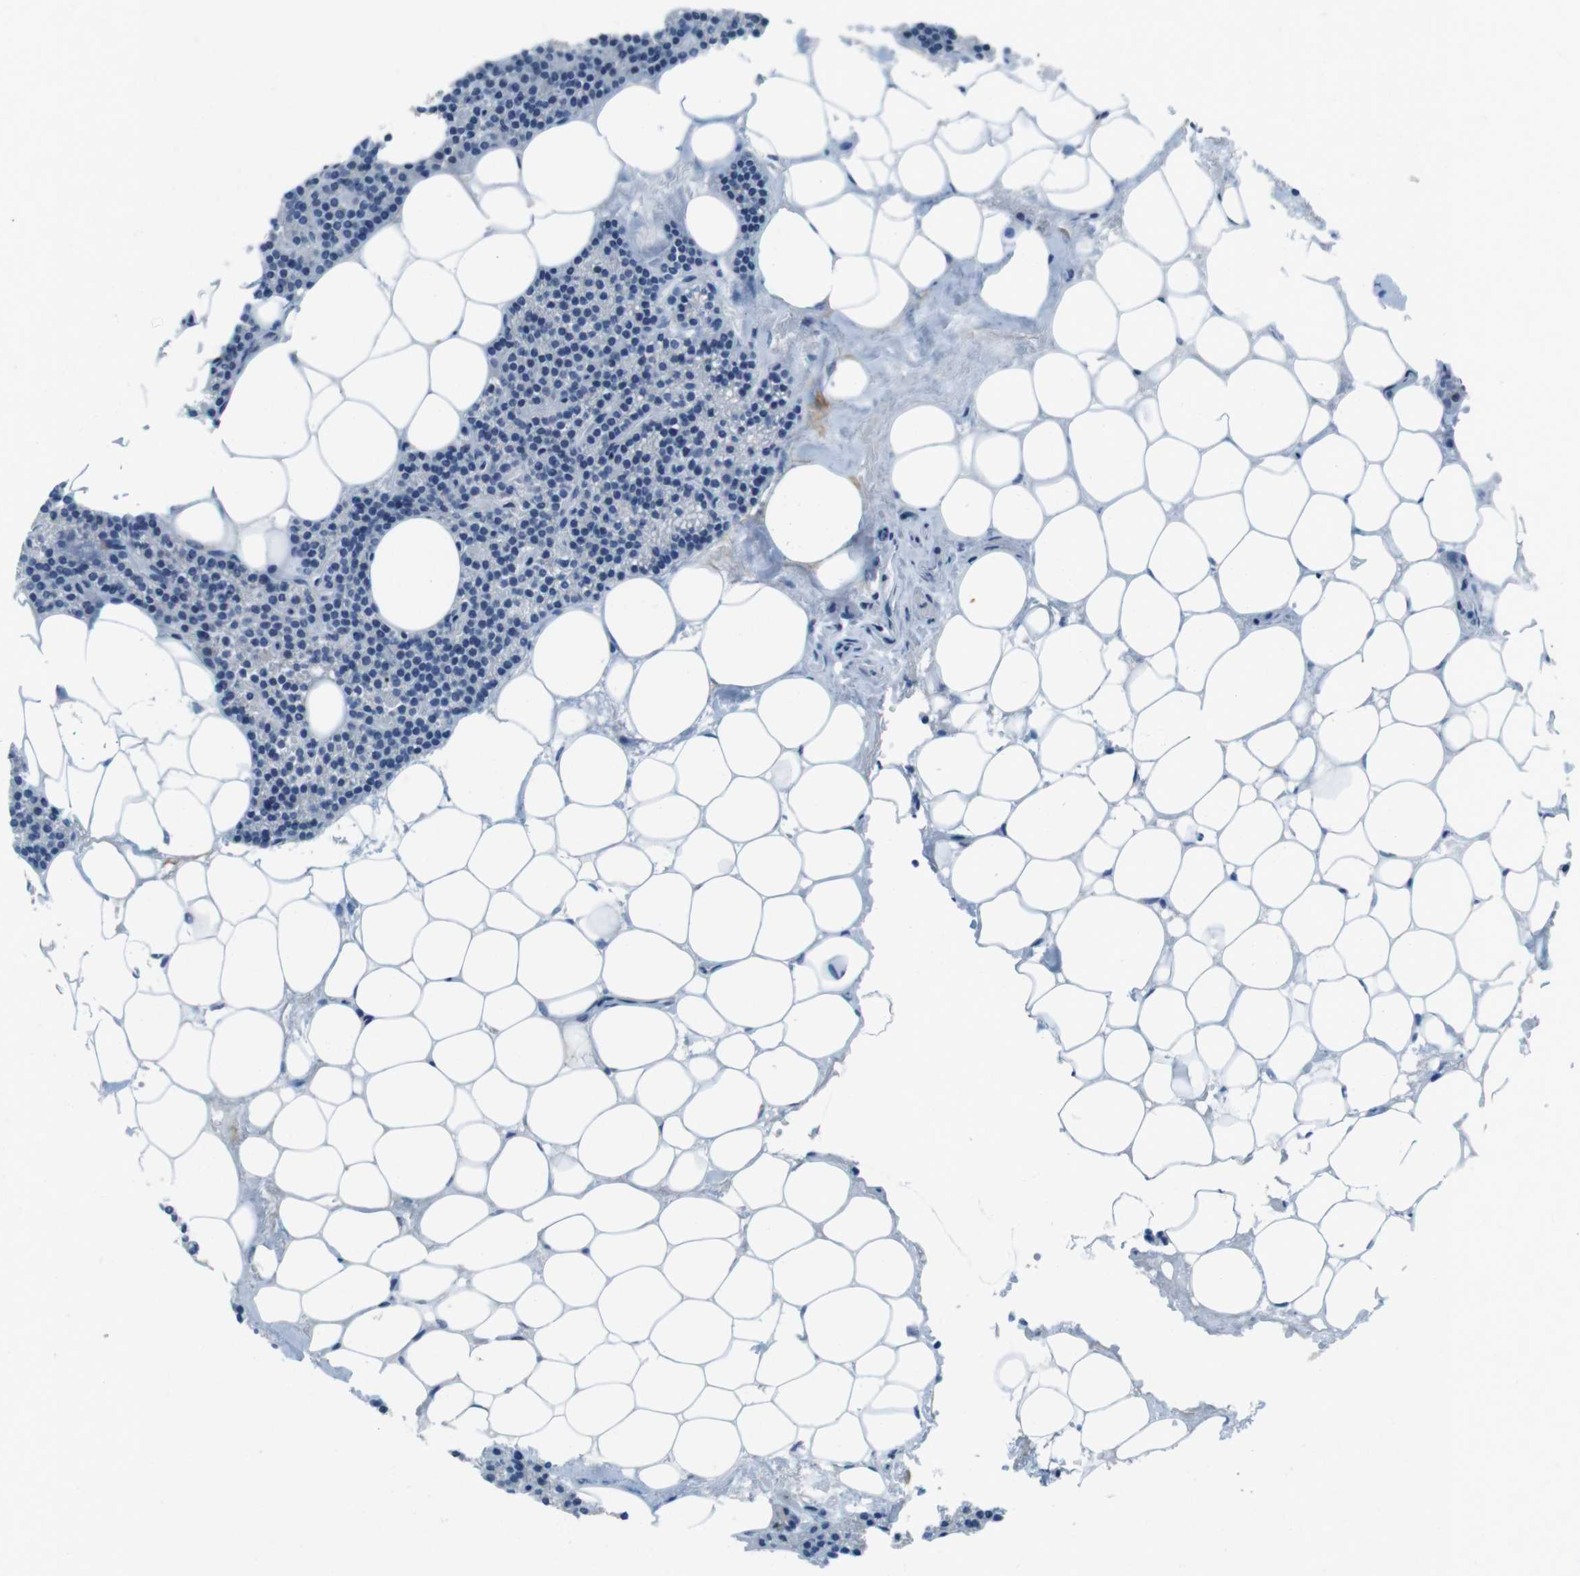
{"staining": {"intensity": "weak", "quantity": "<25%", "location": "cytoplasmic/membranous"}, "tissue": "parathyroid gland", "cell_type": "Glandular cells", "image_type": "normal", "snomed": [{"axis": "morphology", "description": "Normal tissue, NOS"}, {"axis": "morphology", "description": "Adenoma, NOS"}, {"axis": "topography", "description": "Parathyroid gland"}], "caption": "Parathyroid gland stained for a protein using IHC displays no expression glandular cells.", "gene": "ENTPD7", "patient": {"sex": "female", "age": 51}}